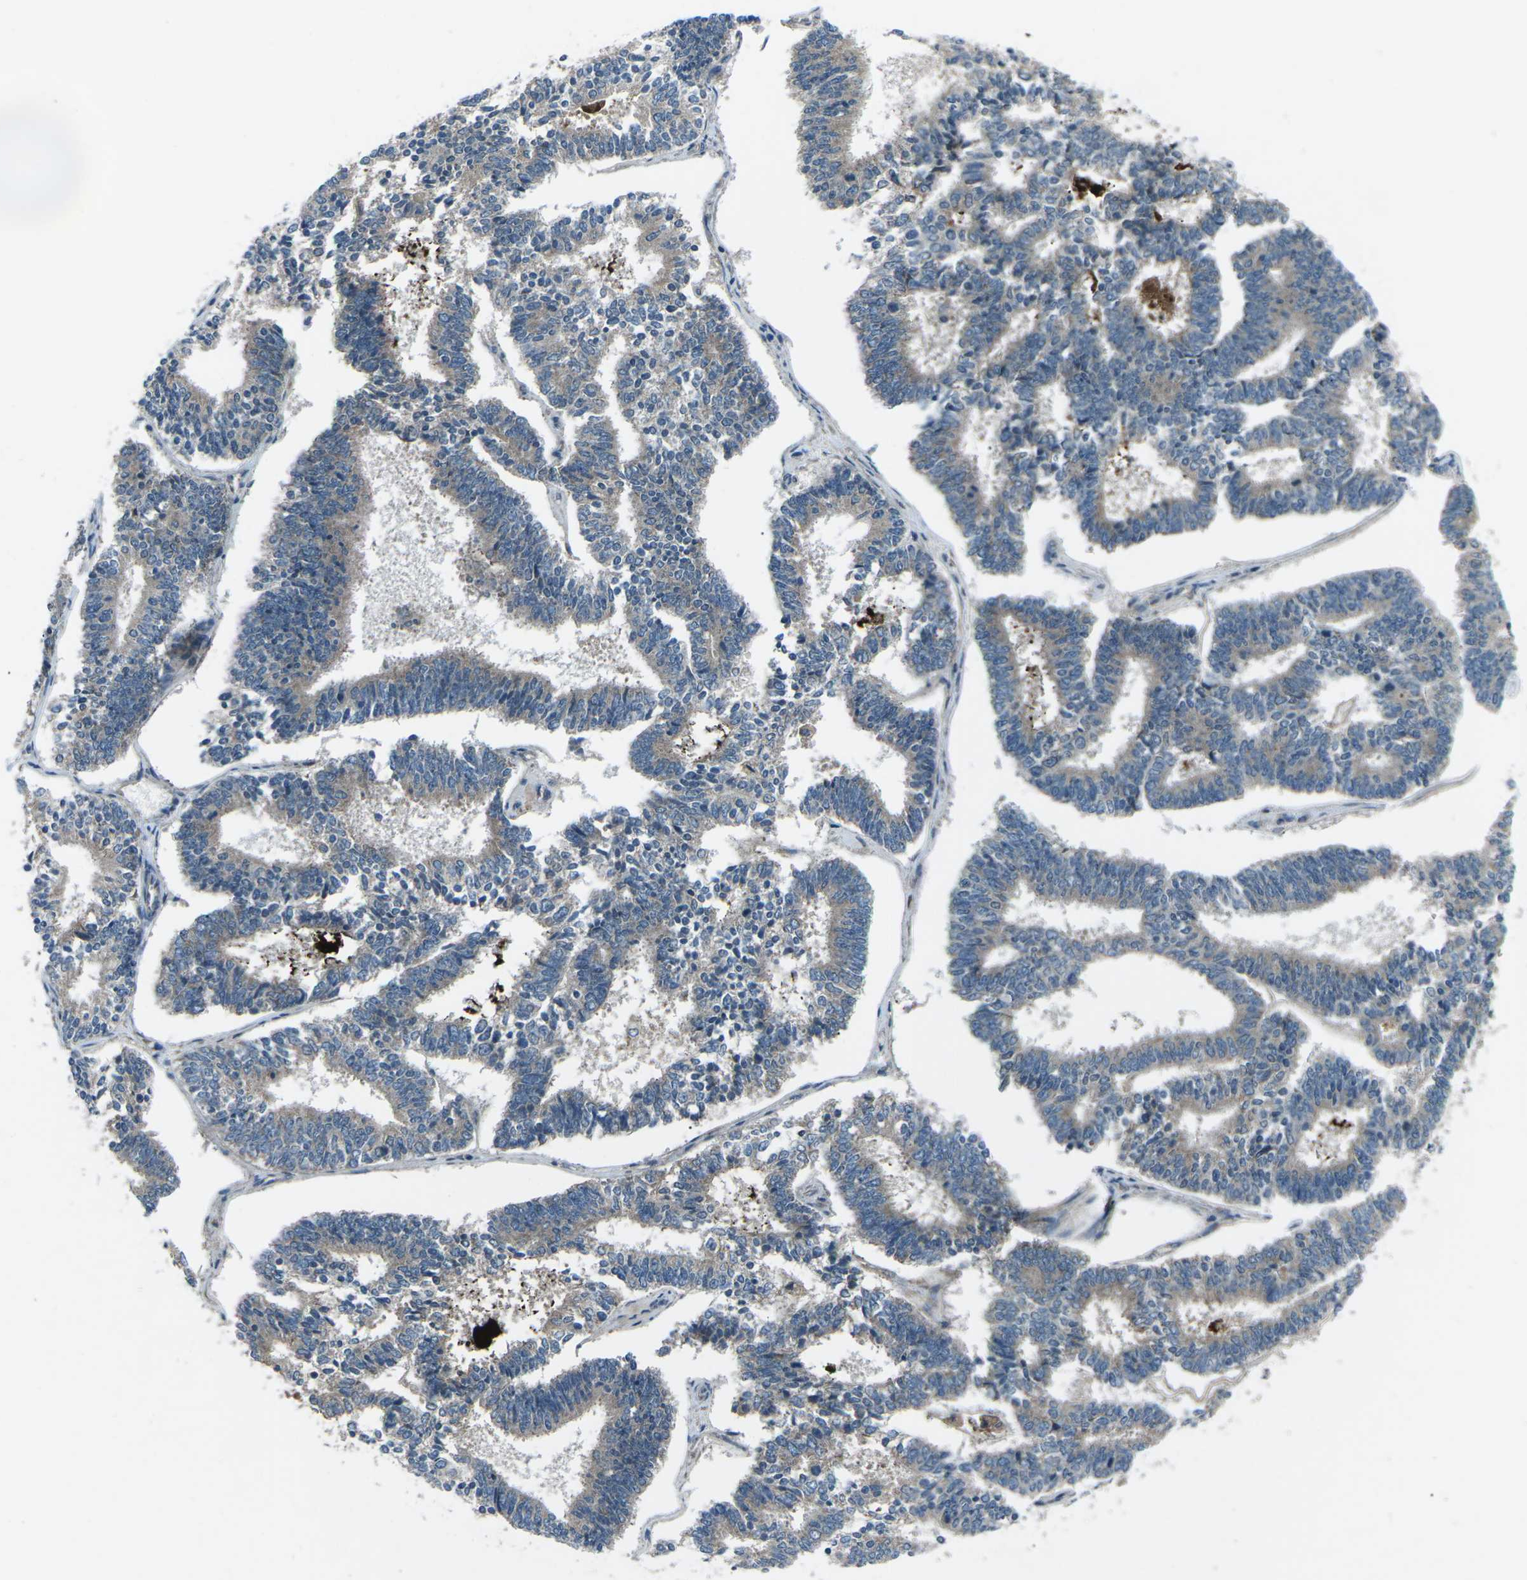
{"staining": {"intensity": "weak", "quantity": "25%-75%", "location": "cytoplasmic/membranous"}, "tissue": "endometrial cancer", "cell_type": "Tumor cells", "image_type": "cancer", "snomed": [{"axis": "morphology", "description": "Adenocarcinoma, NOS"}, {"axis": "topography", "description": "Endometrium"}], "caption": "The image demonstrates a brown stain indicating the presence of a protein in the cytoplasmic/membranous of tumor cells in endometrial cancer.", "gene": "CDK16", "patient": {"sex": "female", "age": 70}}